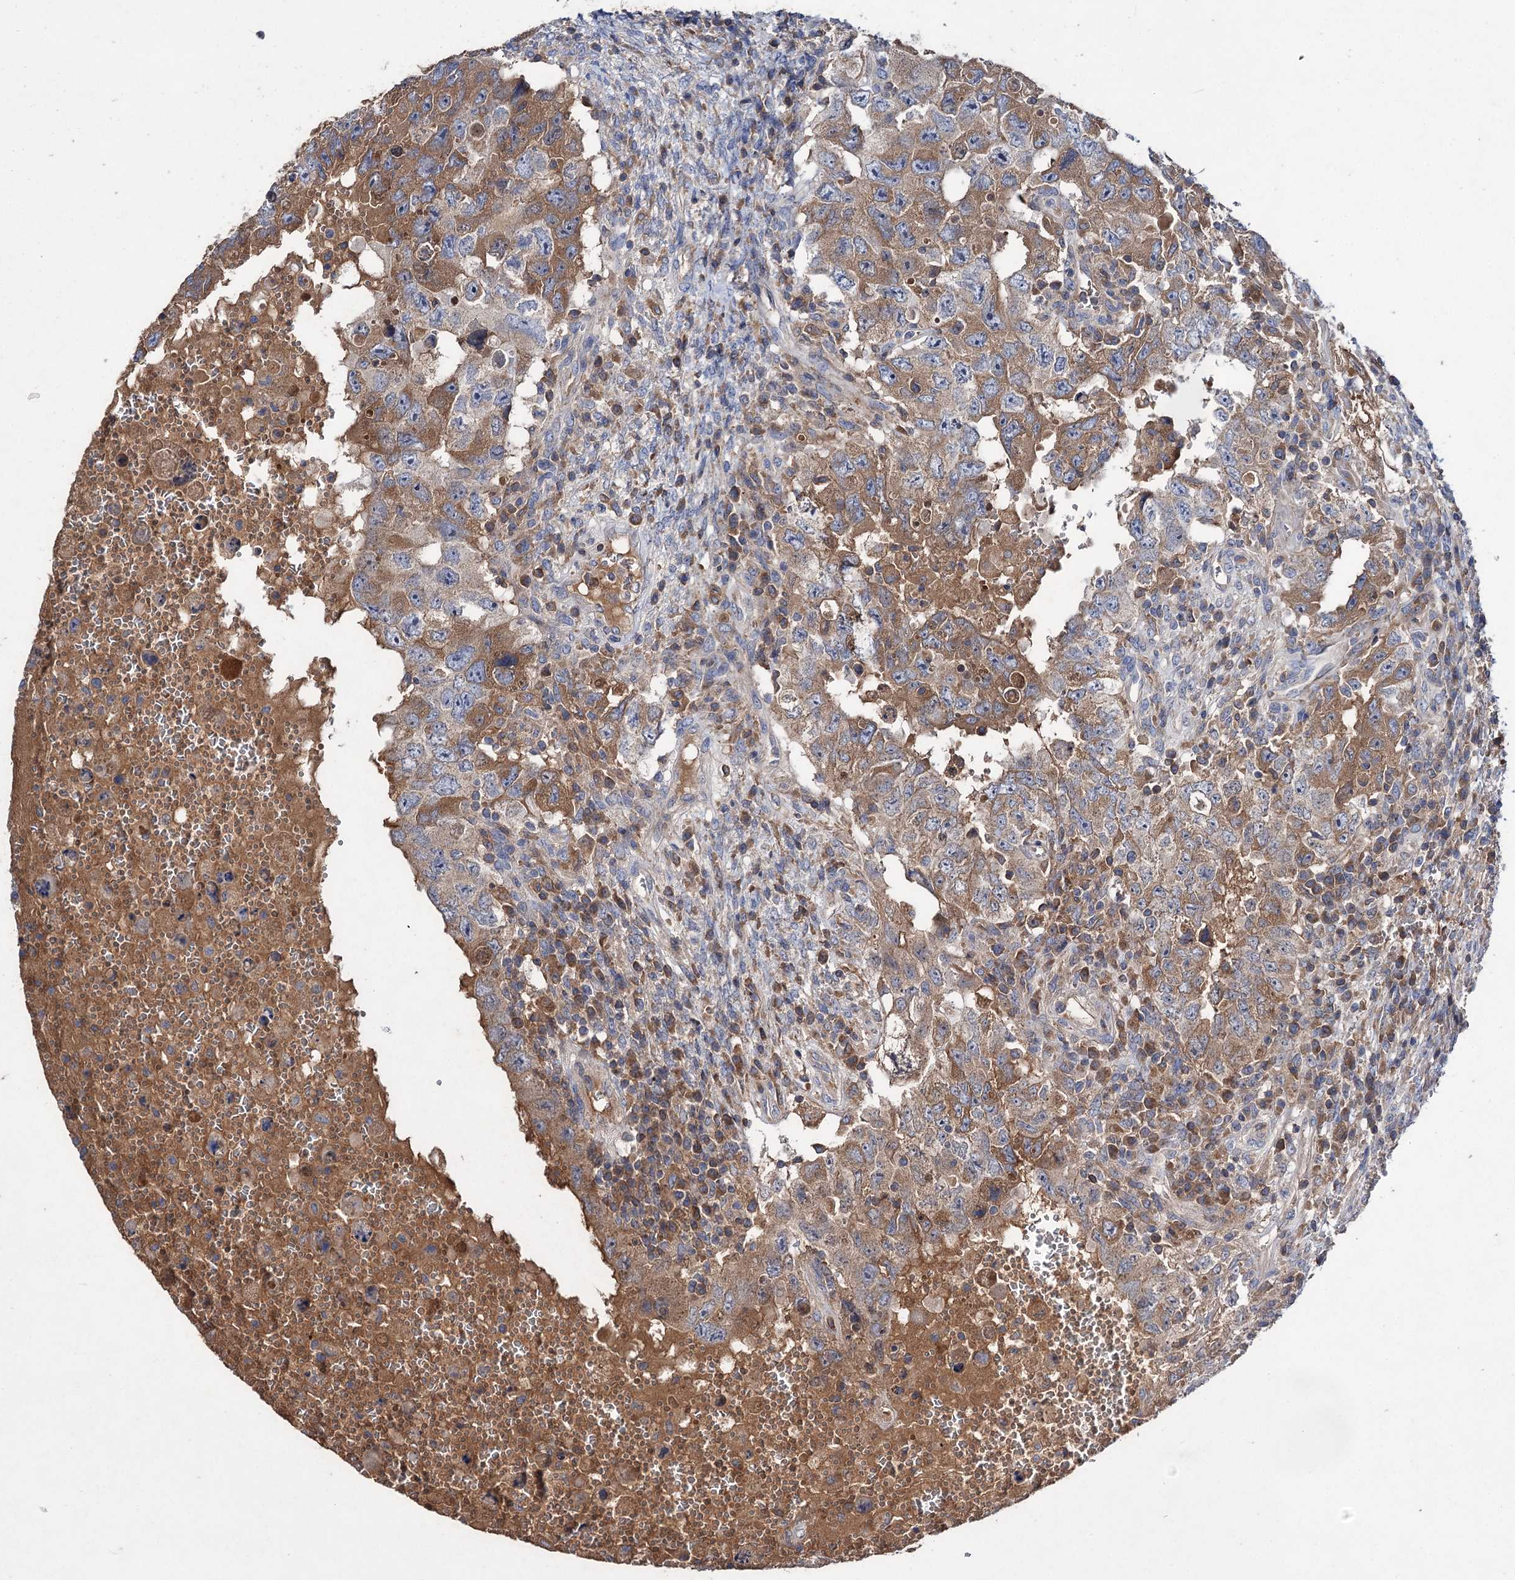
{"staining": {"intensity": "moderate", "quantity": "25%-75%", "location": "cytoplasmic/membranous"}, "tissue": "testis cancer", "cell_type": "Tumor cells", "image_type": "cancer", "snomed": [{"axis": "morphology", "description": "Carcinoma, Embryonal, NOS"}, {"axis": "topography", "description": "Testis"}], "caption": "Embryonal carcinoma (testis) tissue demonstrates moderate cytoplasmic/membranous expression in approximately 25%-75% of tumor cells", "gene": "CLPB", "patient": {"sex": "male", "age": 26}}